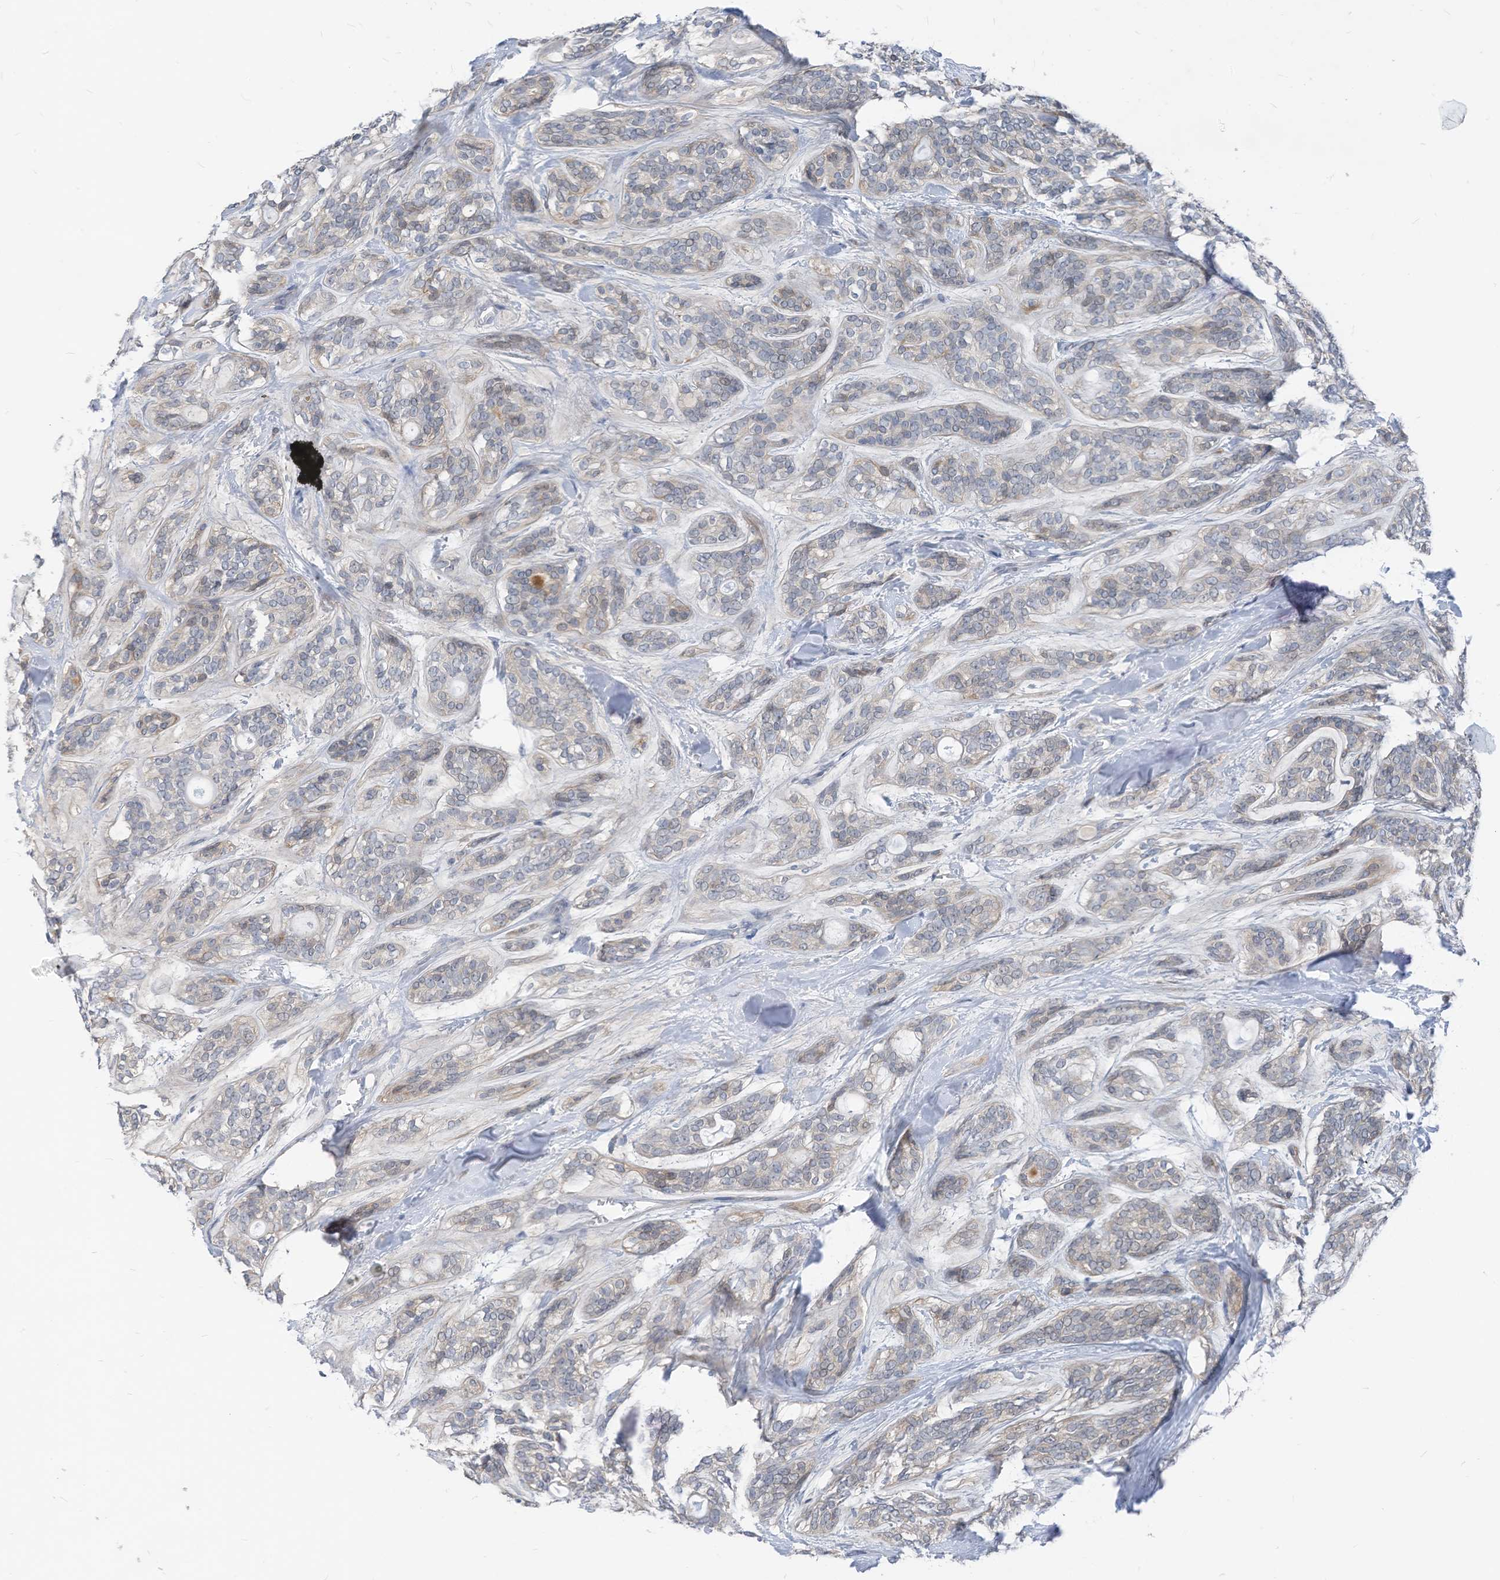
{"staining": {"intensity": "negative", "quantity": "none", "location": "none"}, "tissue": "head and neck cancer", "cell_type": "Tumor cells", "image_type": "cancer", "snomed": [{"axis": "morphology", "description": "Adenocarcinoma, NOS"}, {"axis": "topography", "description": "Head-Neck"}], "caption": "Immunohistochemistry micrograph of head and neck cancer stained for a protein (brown), which shows no positivity in tumor cells. Brightfield microscopy of immunohistochemistry (IHC) stained with DAB (3,3'-diaminobenzidine) (brown) and hematoxylin (blue), captured at high magnification.", "gene": "LDAH", "patient": {"sex": "male", "age": 66}}